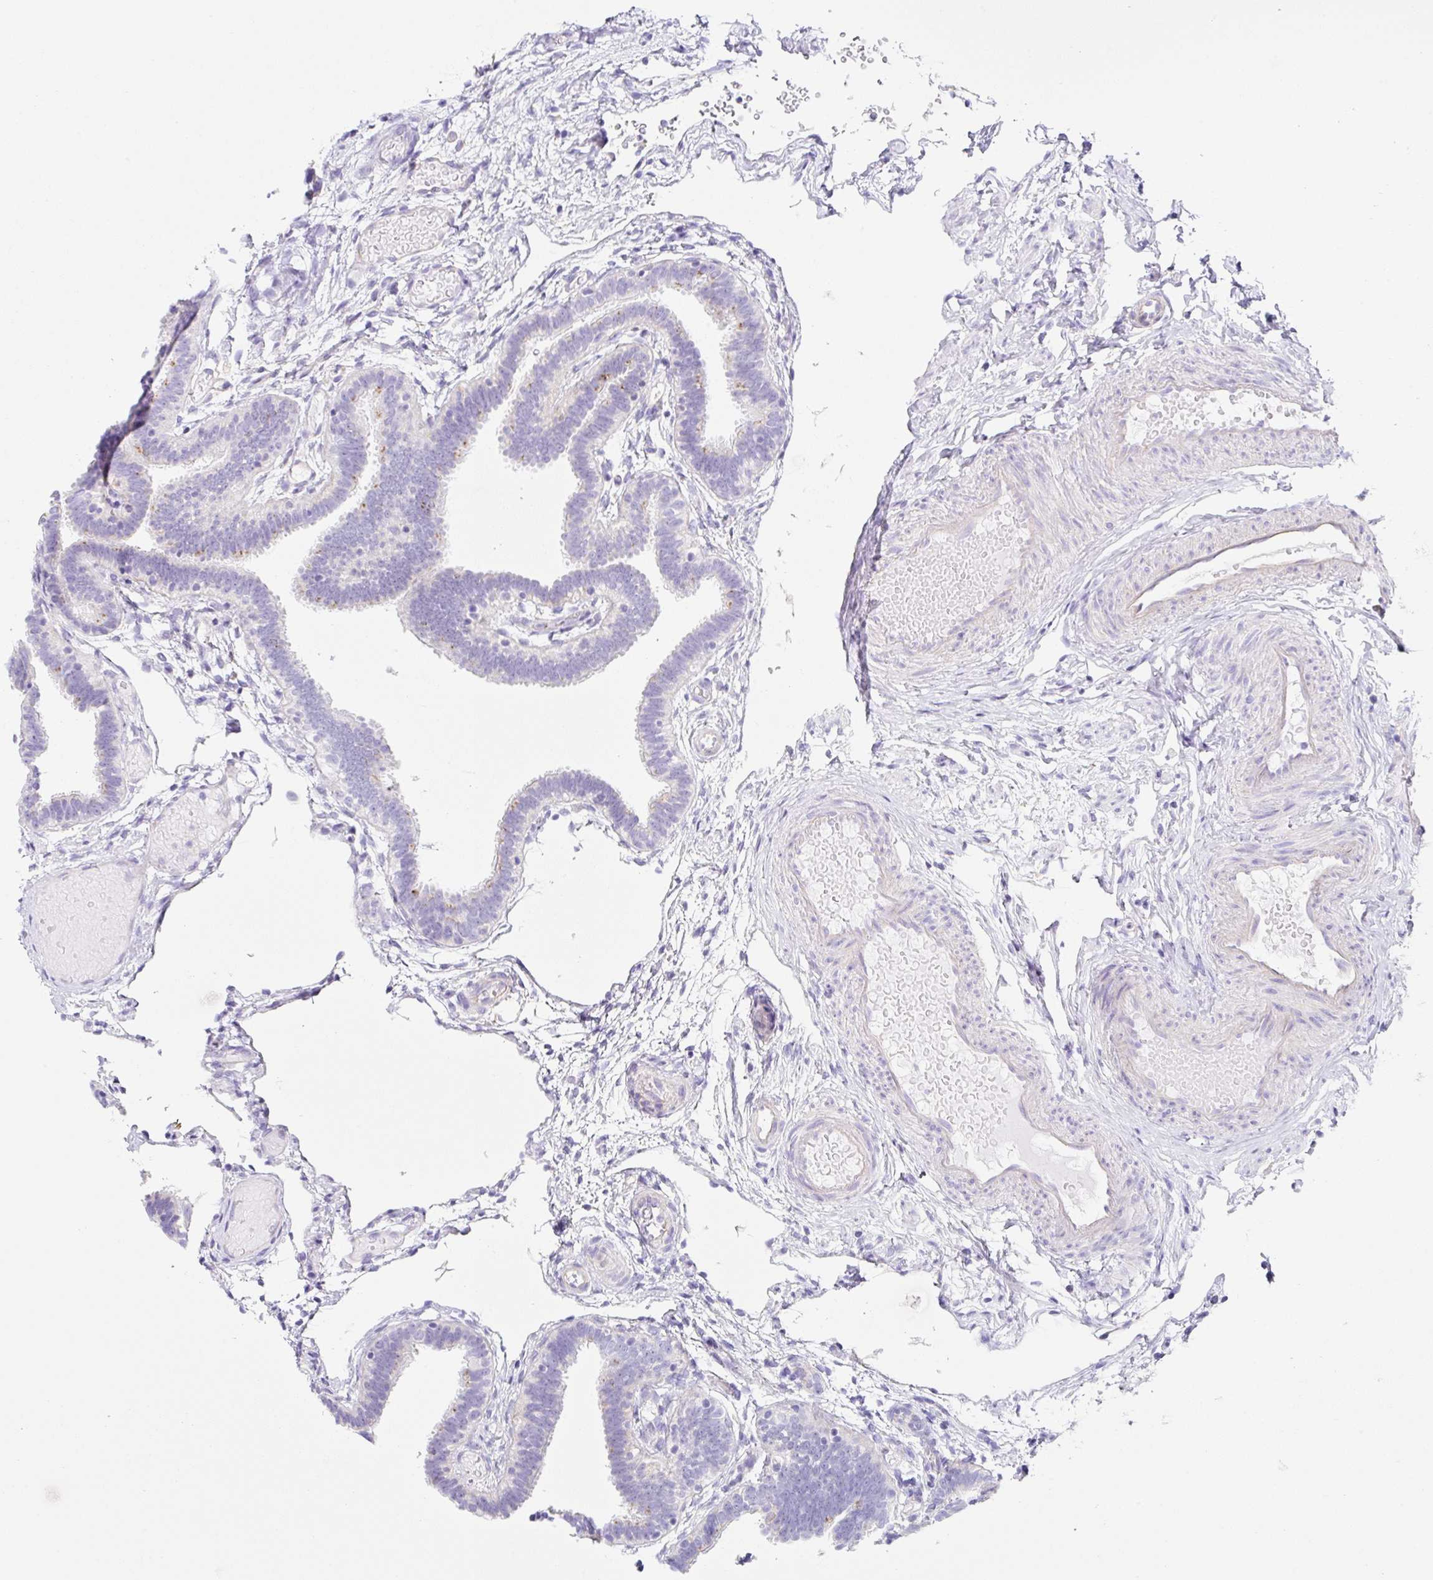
{"staining": {"intensity": "weak", "quantity": "<25%", "location": "cytoplasmic/membranous"}, "tissue": "fallopian tube", "cell_type": "Glandular cells", "image_type": "normal", "snomed": [{"axis": "morphology", "description": "Normal tissue, NOS"}, {"axis": "topography", "description": "Fallopian tube"}], "caption": "A high-resolution micrograph shows IHC staining of benign fallopian tube, which shows no significant expression in glandular cells.", "gene": "DKK4", "patient": {"sex": "female", "age": 37}}